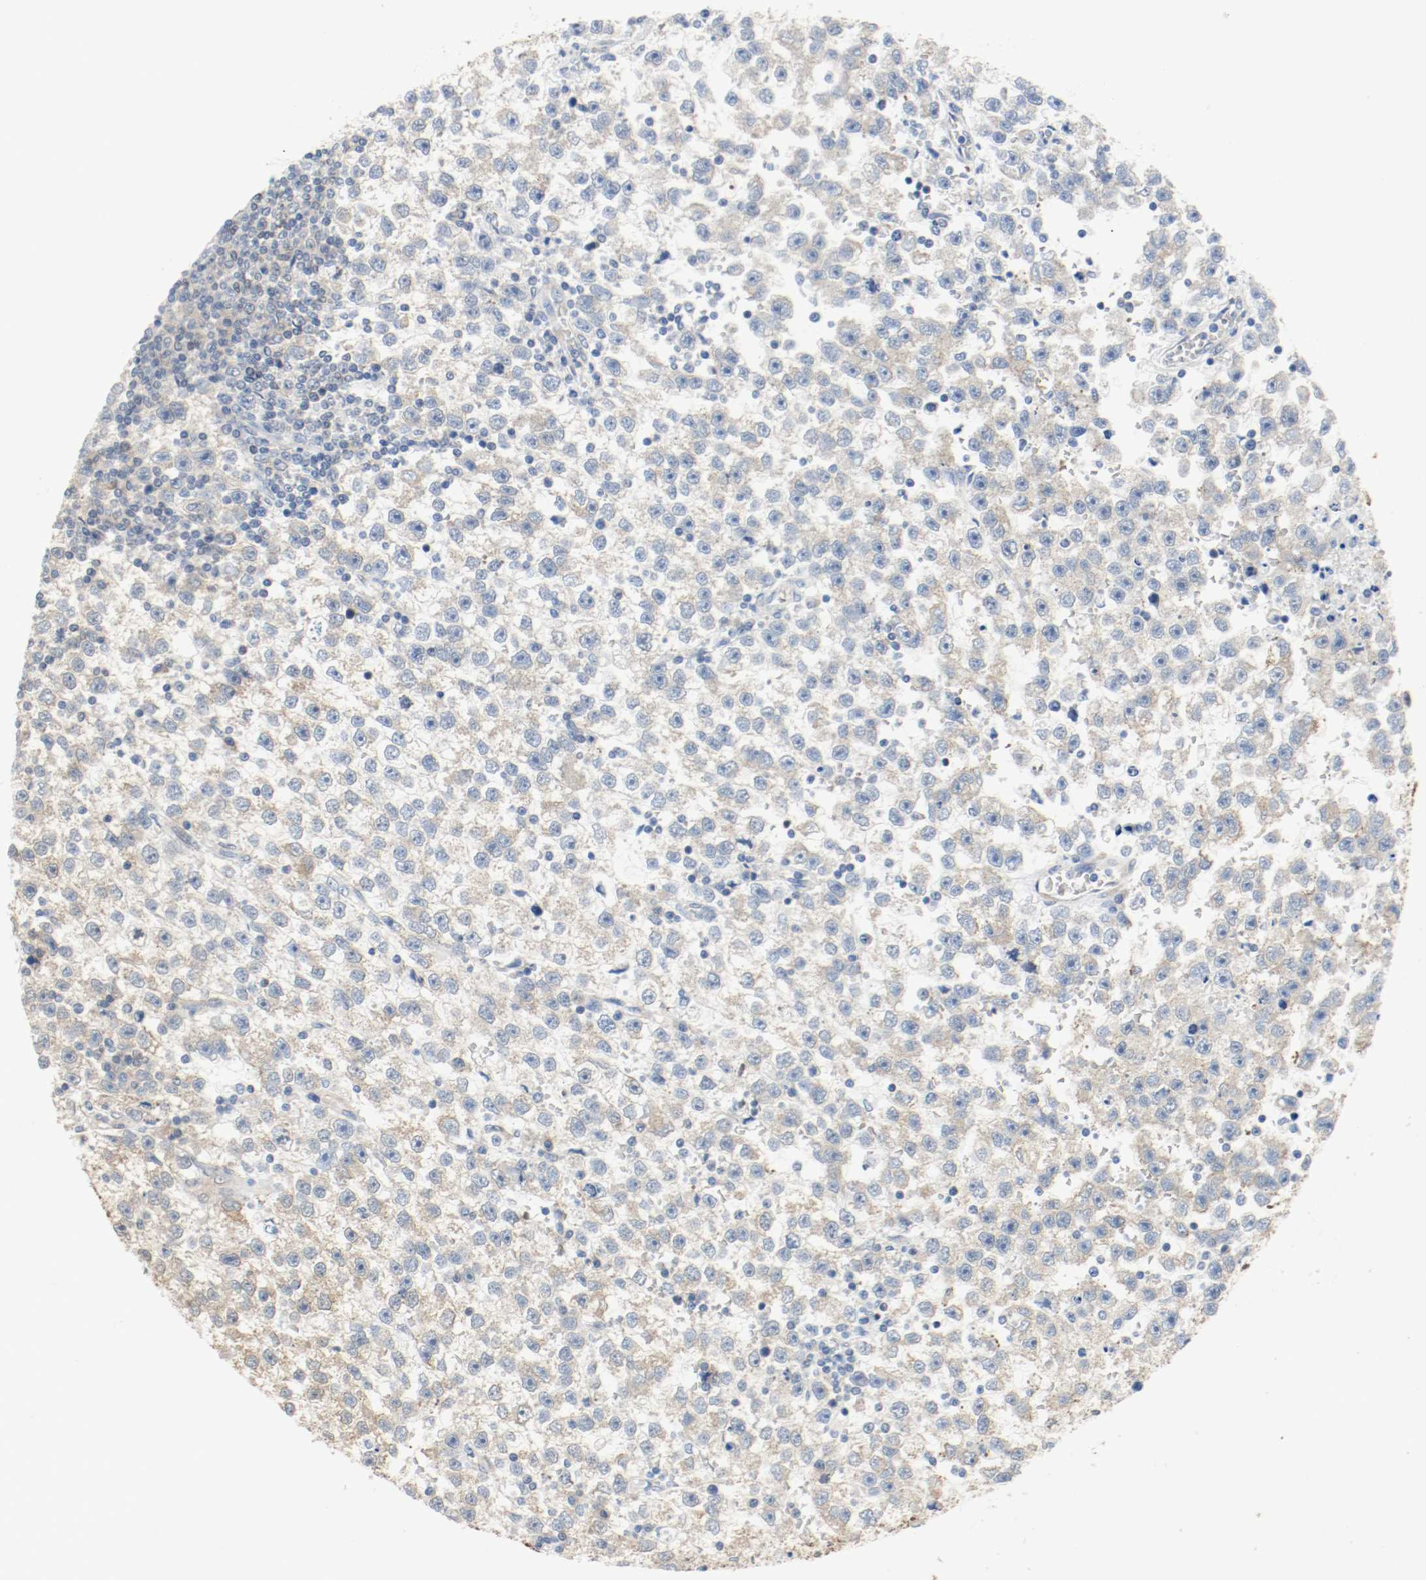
{"staining": {"intensity": "weak", "quantity": ">75%", "location": "cytoplasmic/membranous,nuclear"}, "tissue": "testis cancer", "cell_type": "Tumor cells", "image_type": "cancer", "snomed": [{"axis": "morphology", "description": "Seminoma, NOS"}, {"axis": "topography", "description": "Testis"}], "caption": "Immunohistochemistry (DAB) staining of testis cancer (seminoma) reveals weak cytoplasmic/membranous and nuclear protein positivity in approximately >75% of tumor cells. The staining was performed using DAB to visualize the protein expression in brown, while the nuclei were stained in blue with hematoxylin (Magnification: 20x).", "gene": "PPME1", "patient": {"sex": "male", "age": 33}}